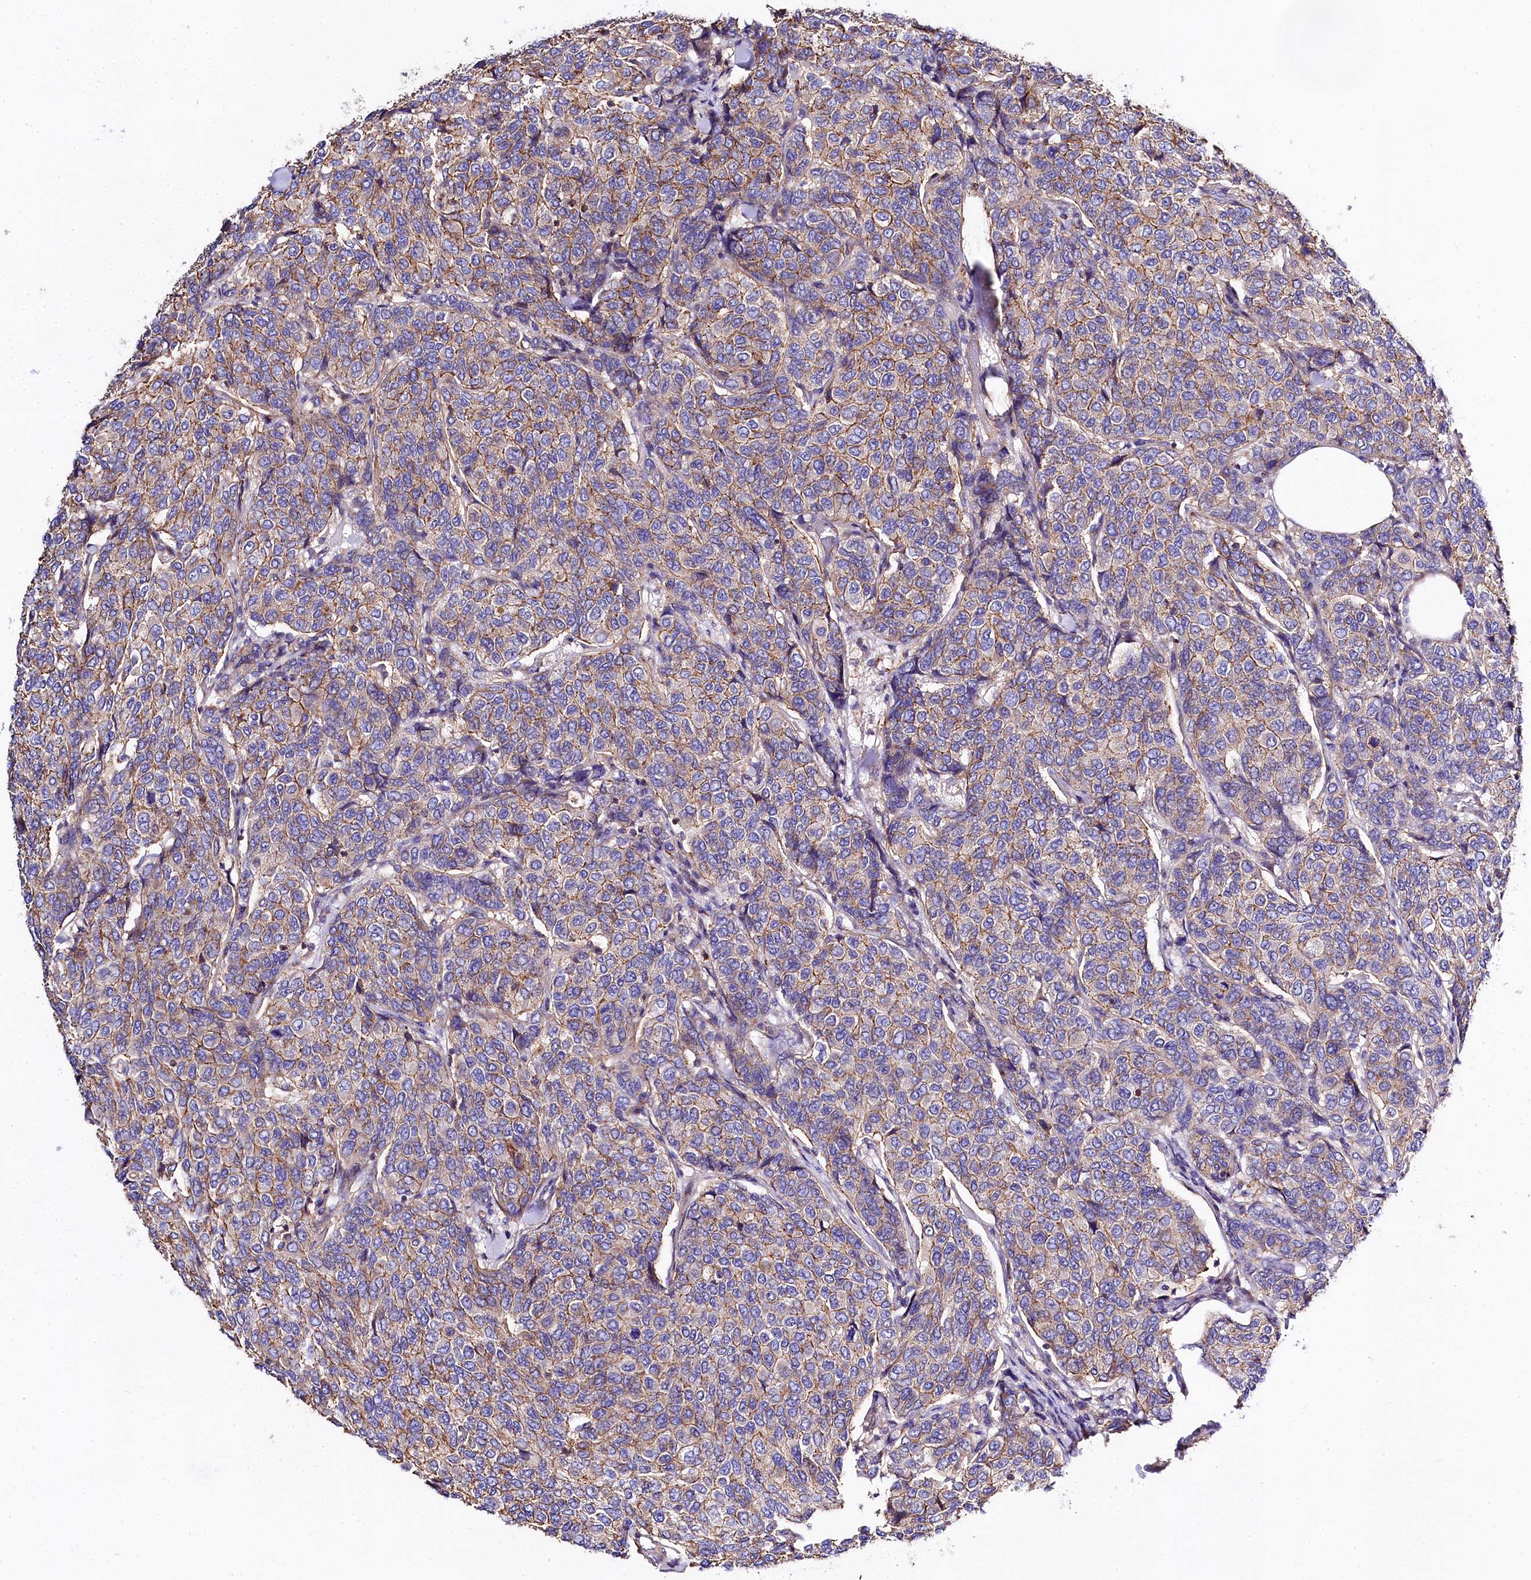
{"staining": {"intensity": "moderate", "quantity": "25%-75%", "location": "cytoplasmic/membranous"}, "tissue": "breast cancer", "cell_type": "Tumor cells", "image_type": "cancer", "snomed": [{"axis": "morphology", "description": "Duct carcinoma"}, {"axis": "topography", "description": "Breast"}], "caption": "Breast cancer (invasive ductal carcinoma) tissue exhibits moderate cytoplasmic/membranous staining in approximately 25%-75% of tumor cells, visualized by immunohistochemistry.", "gene": "FCHSD2", "patient": {"sex": "female", "age": 55}}